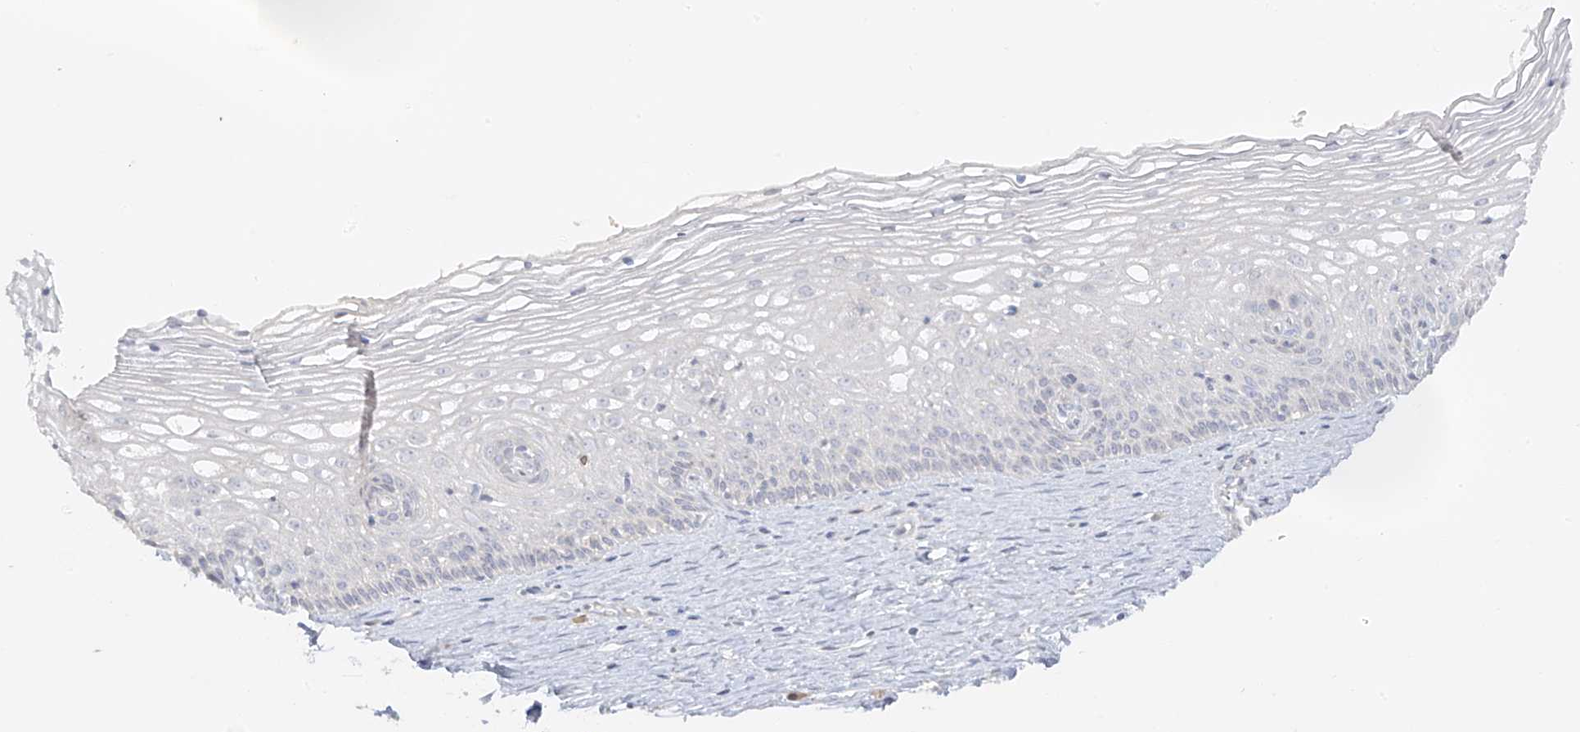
{"staining": {"intensity": "strong", "quantity": "<25%", "location": "cytoplasmic/membranous"}, "tissue": "cervix", "cell_type": "Glandular cells", "image_type": "normal", "snomed": [{"axis": "morphology", "description": "Normal tissue, NOS"}, {"axis": "topography", "description": "Cervix"}], "caption": "Protein staining shows strong cytoplasmic/membranous positivity in approximately <25% of glandular cells in benign cervix. (Stains: DAB in brown, nuclei in blue, Microscopy: brightfield microscopy at high magnification).", "gene": "DCDC2", "patient": {"sex": "female", "age": 33}}